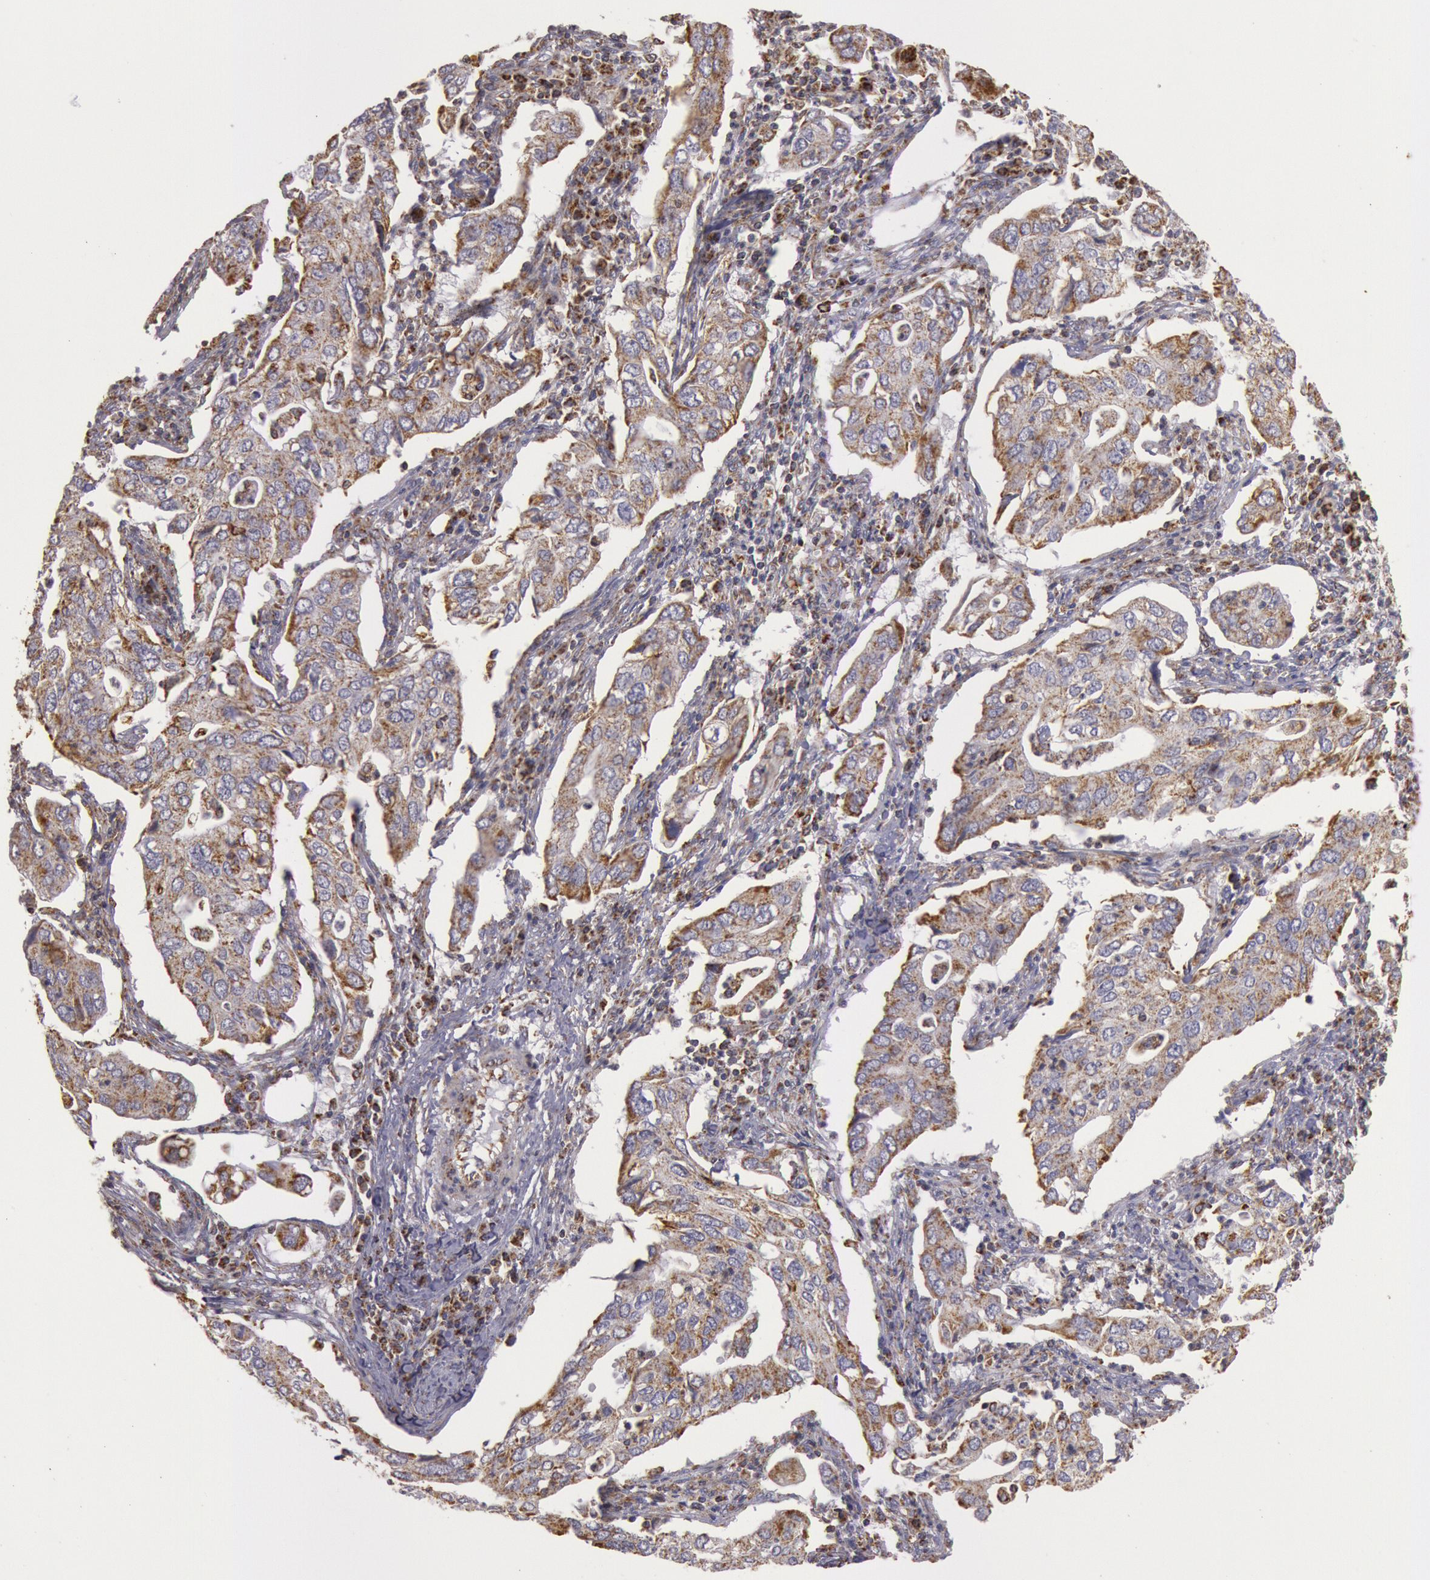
{"staining": {"intensity": "moderate", "quantity": ">75%", "location": "cytoplasmic/membranous"}, "tissue": "lung cancer", "cell_type": "Tumor cells", "image_type": "cancer", "snomed": [{"axis": "morphology", "description": "Adenocarcinoma, NOS"}, {"axis": "topography", "description": "Lung"}], "caption": "Protein staining shows moderate cytoplasmic/membranous expression in about >75% of tumor cells in lung adenocarcinoma.", "gene": "CYC1", "patient": {"sex": "male", "age": 48}}